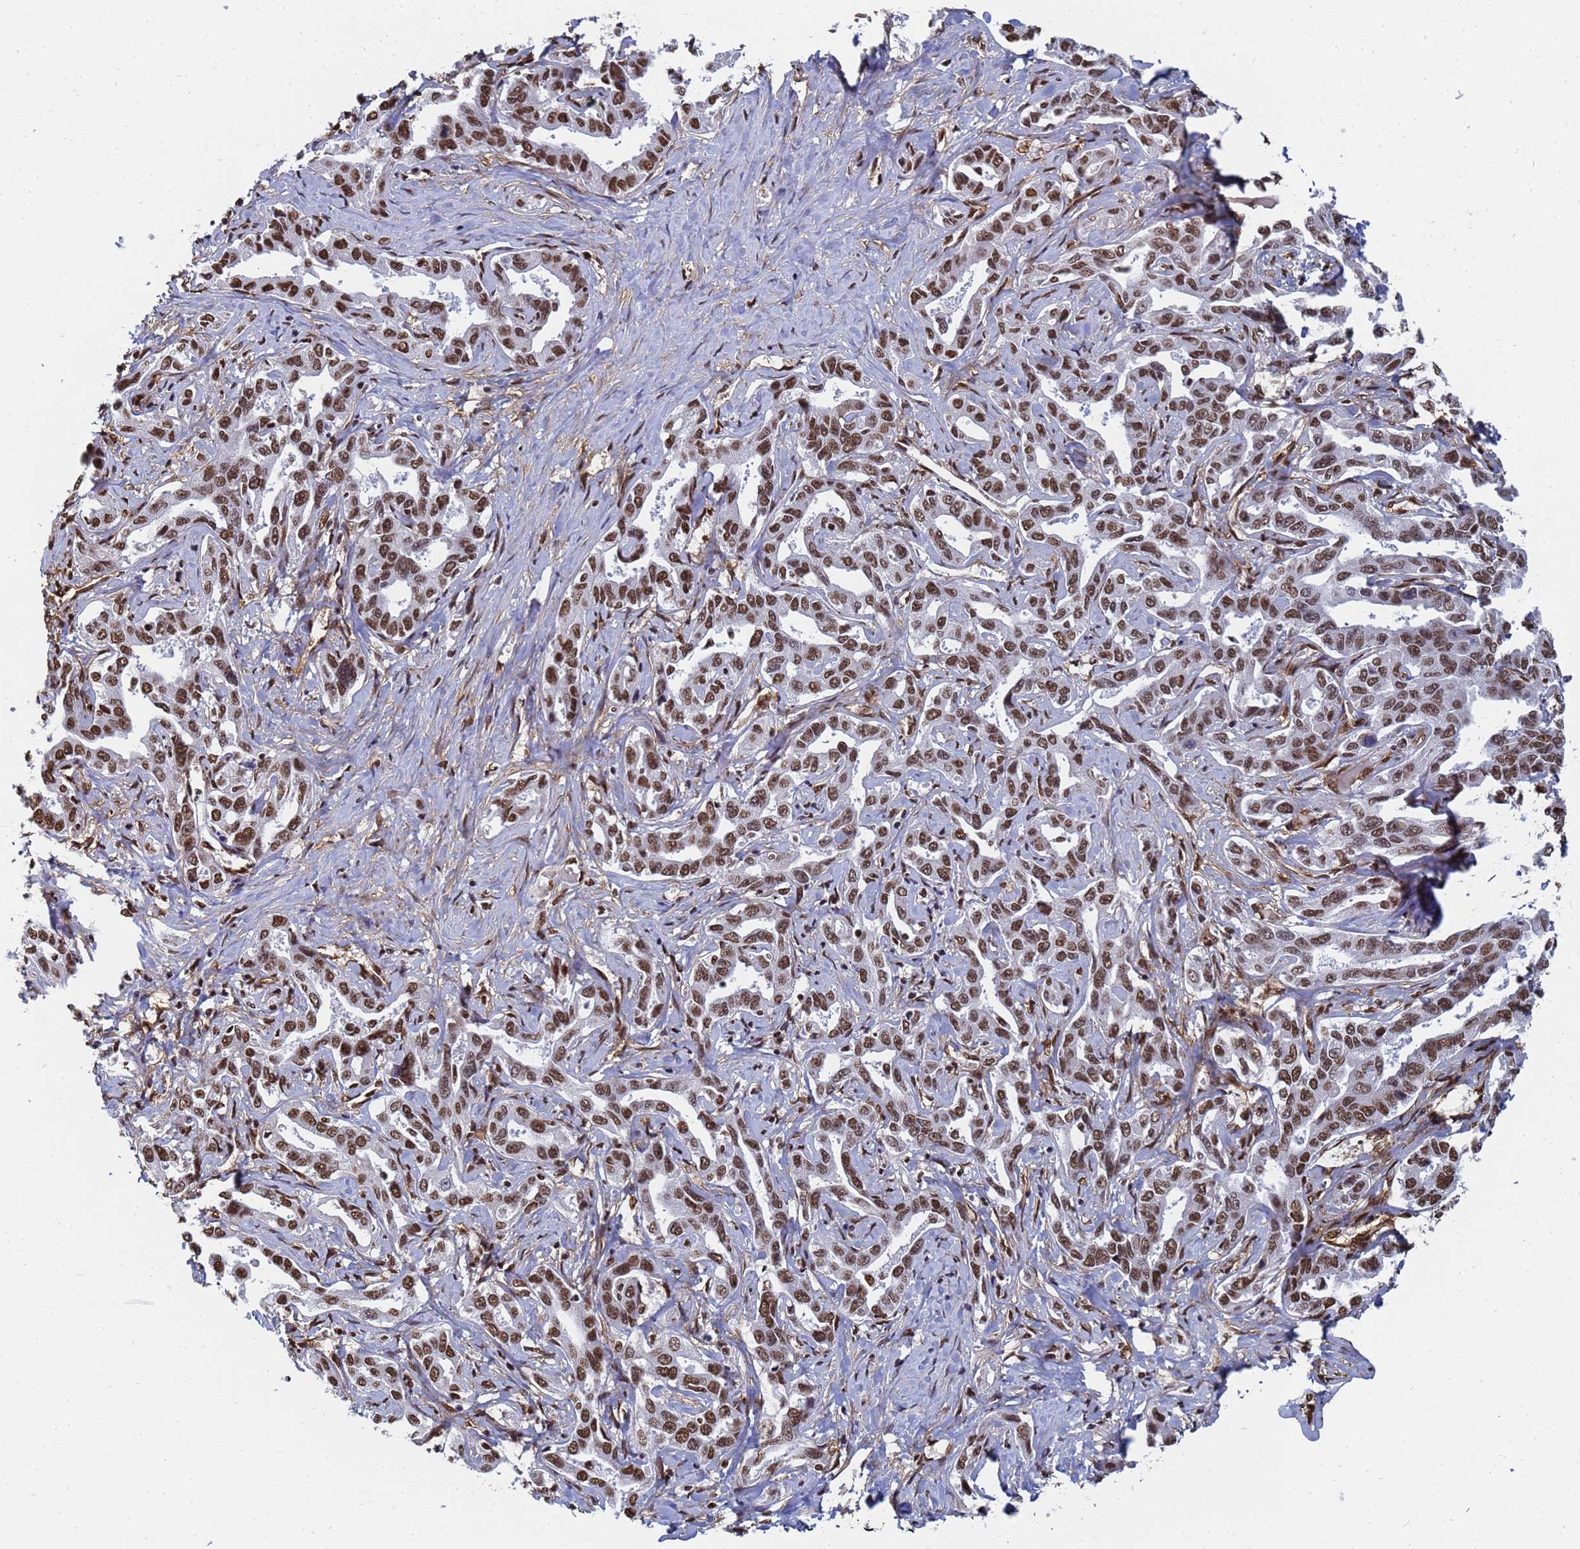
{"staining": {"intensity": "strong", "quantity": ">75%", "location": "nuclear"}, "tissue": "liver cancer", "cell_type": "Tumor cells", "image_type": "cancer", "snomed": [{"axis": "morphology", "description": "Cholangiocarcinoma"}, {"axis": "topography", "description": "Liver"}], "caption": "Immunohistochemistry (IHC) histopathology image of neoplastic tissue: liver cholangiocarcinoma stained using immunohistochemistry displays high levels of strong protein expression localized specifically in the nuclear of tumor cells, appearing as a nuclear brown color.", "gene": "RAVER2", "patient": {"sex": "male", "age": 59}}